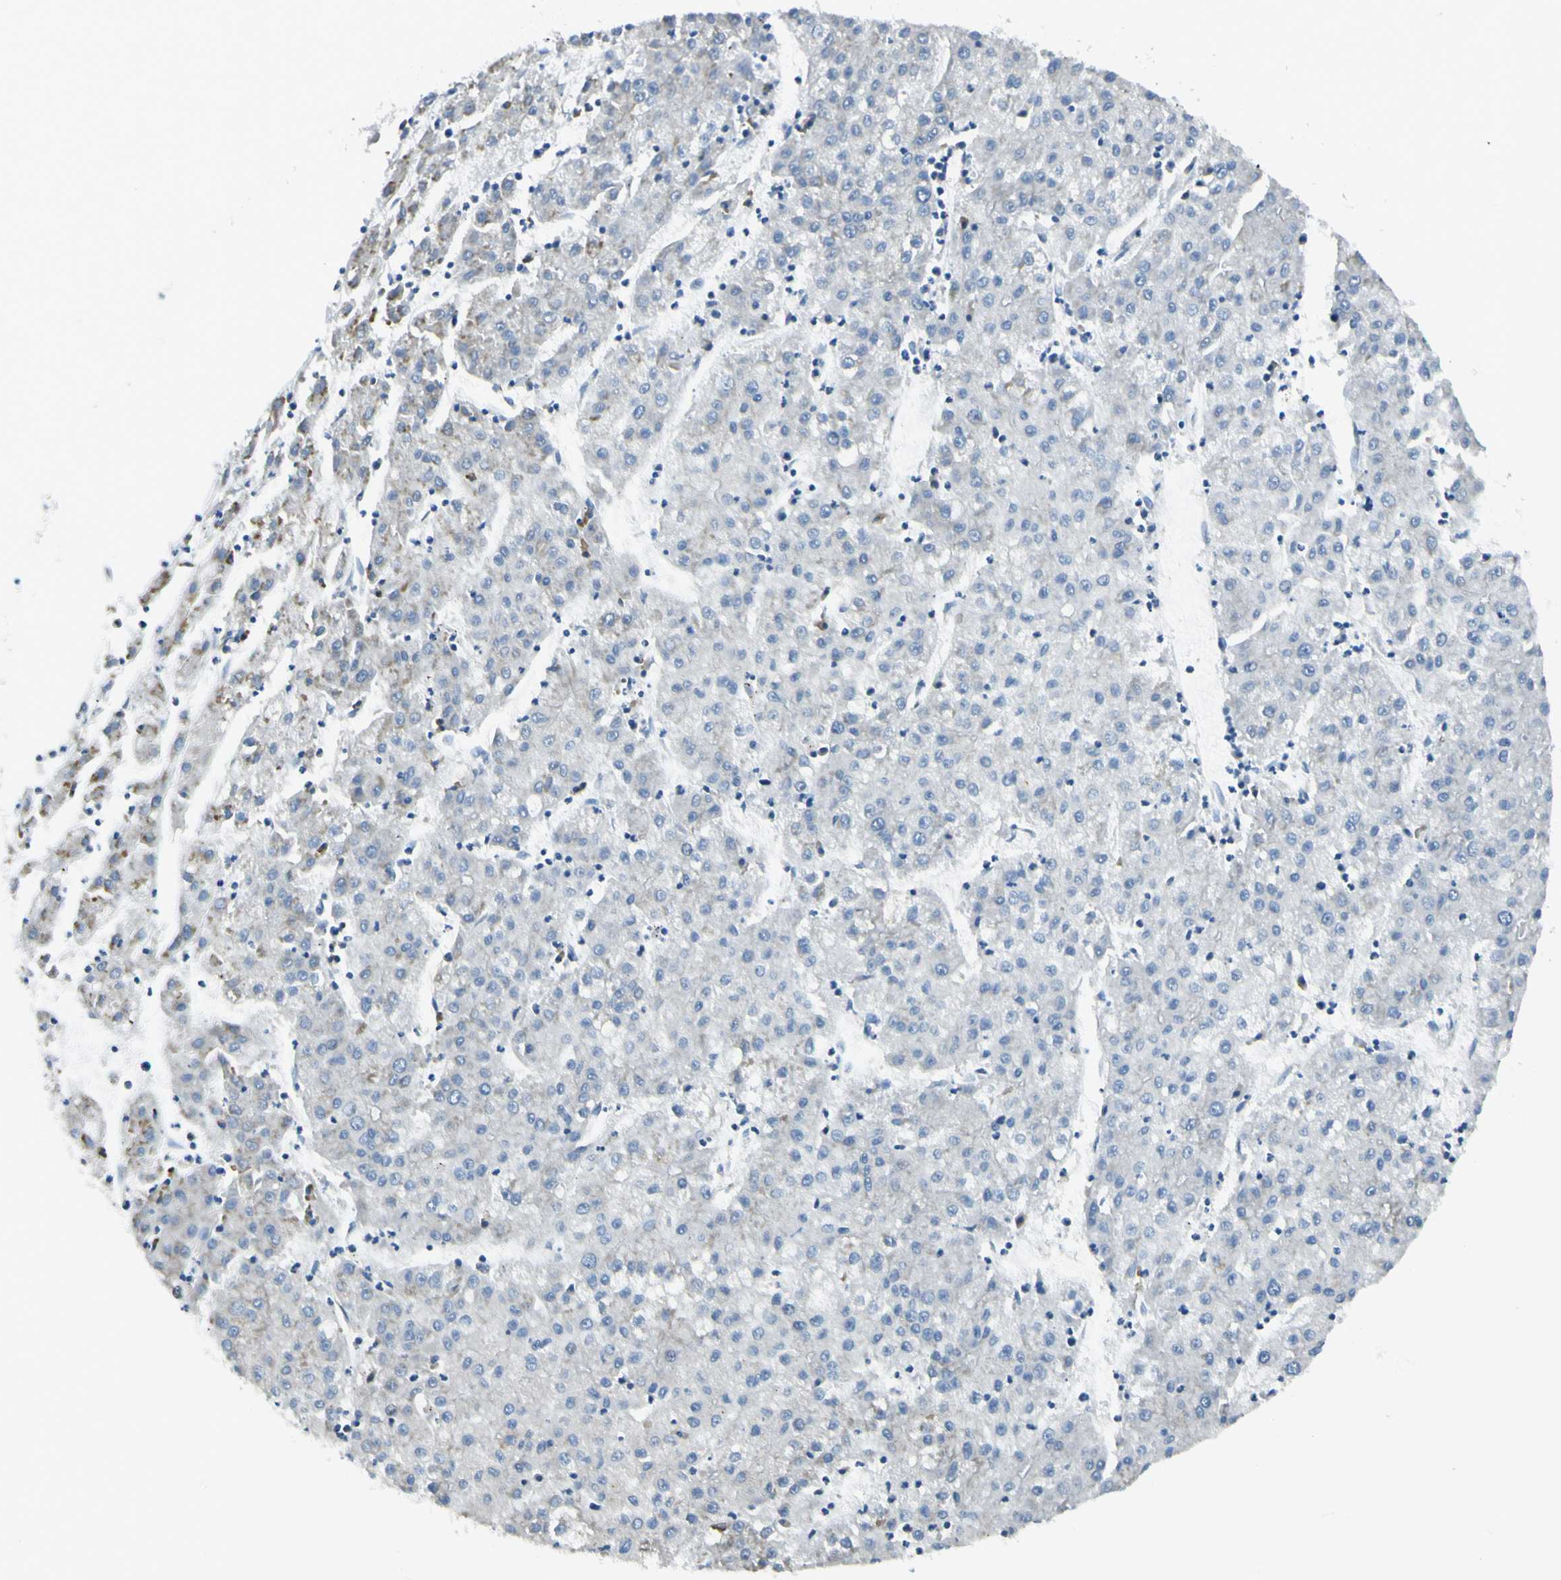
{"staining": {"intensity": "negative", "quantity": "none", "location": "none"}, "tissue": "liver cancer", "cell_type": "Tumor cells", "image_type": "cancer", "snomed": [{"axis": "morphology", "description": "Carcinoma, Hepatocellular, NOS"}, {"axis": "topography", "description": "Liver"}], "caption": "DAB (3,3'-diaminobenzidine) immunohistochemical staining of liver cancer (hepatocellular carcinoma) displays no significant expression in tumor cells.", "gene": "NPDC1", "patient": {"sex": "male", "age": 72}}